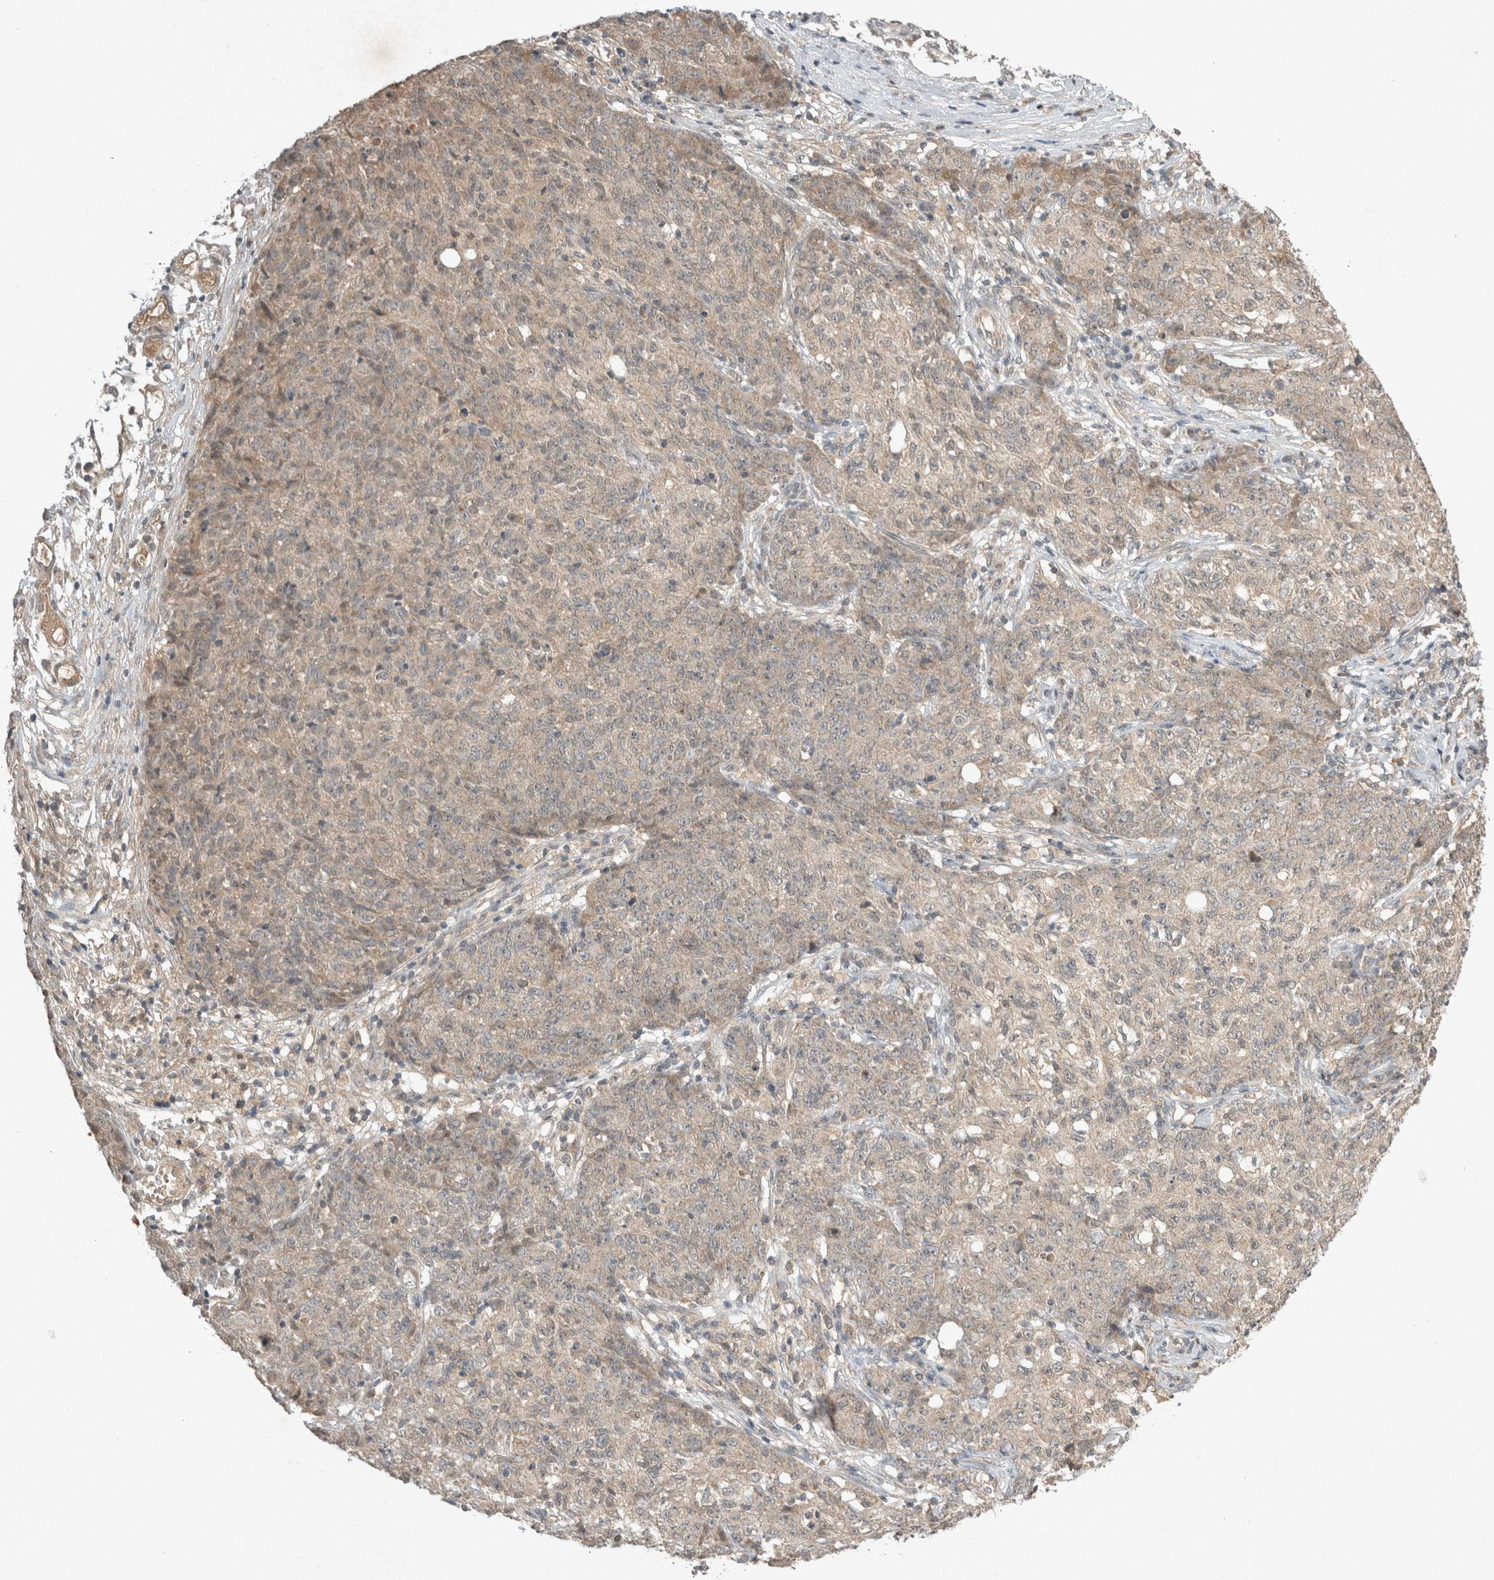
{"staining": {"intensity": "weak", "quantity": ">75%", "location": "cytoplasmic/membranous"}, "tissue": "ovarian cancer", "cell_type": "Tumor cells", "image_type": "cancer", "snomed": [{"axis": "morphology", "description": "Carcinoma, endometroid"}, {"axis": "topography", "description": "Ovary"}], "caption": "This is an image of immunohistochemistry staining of ovarian cancer (endometroid carcinoma), which shows weak staining in the cytoplasmic/membranous of tumor cells.", "gene": "LOXL2", "patient": {"sex": "female", "age": 42}}